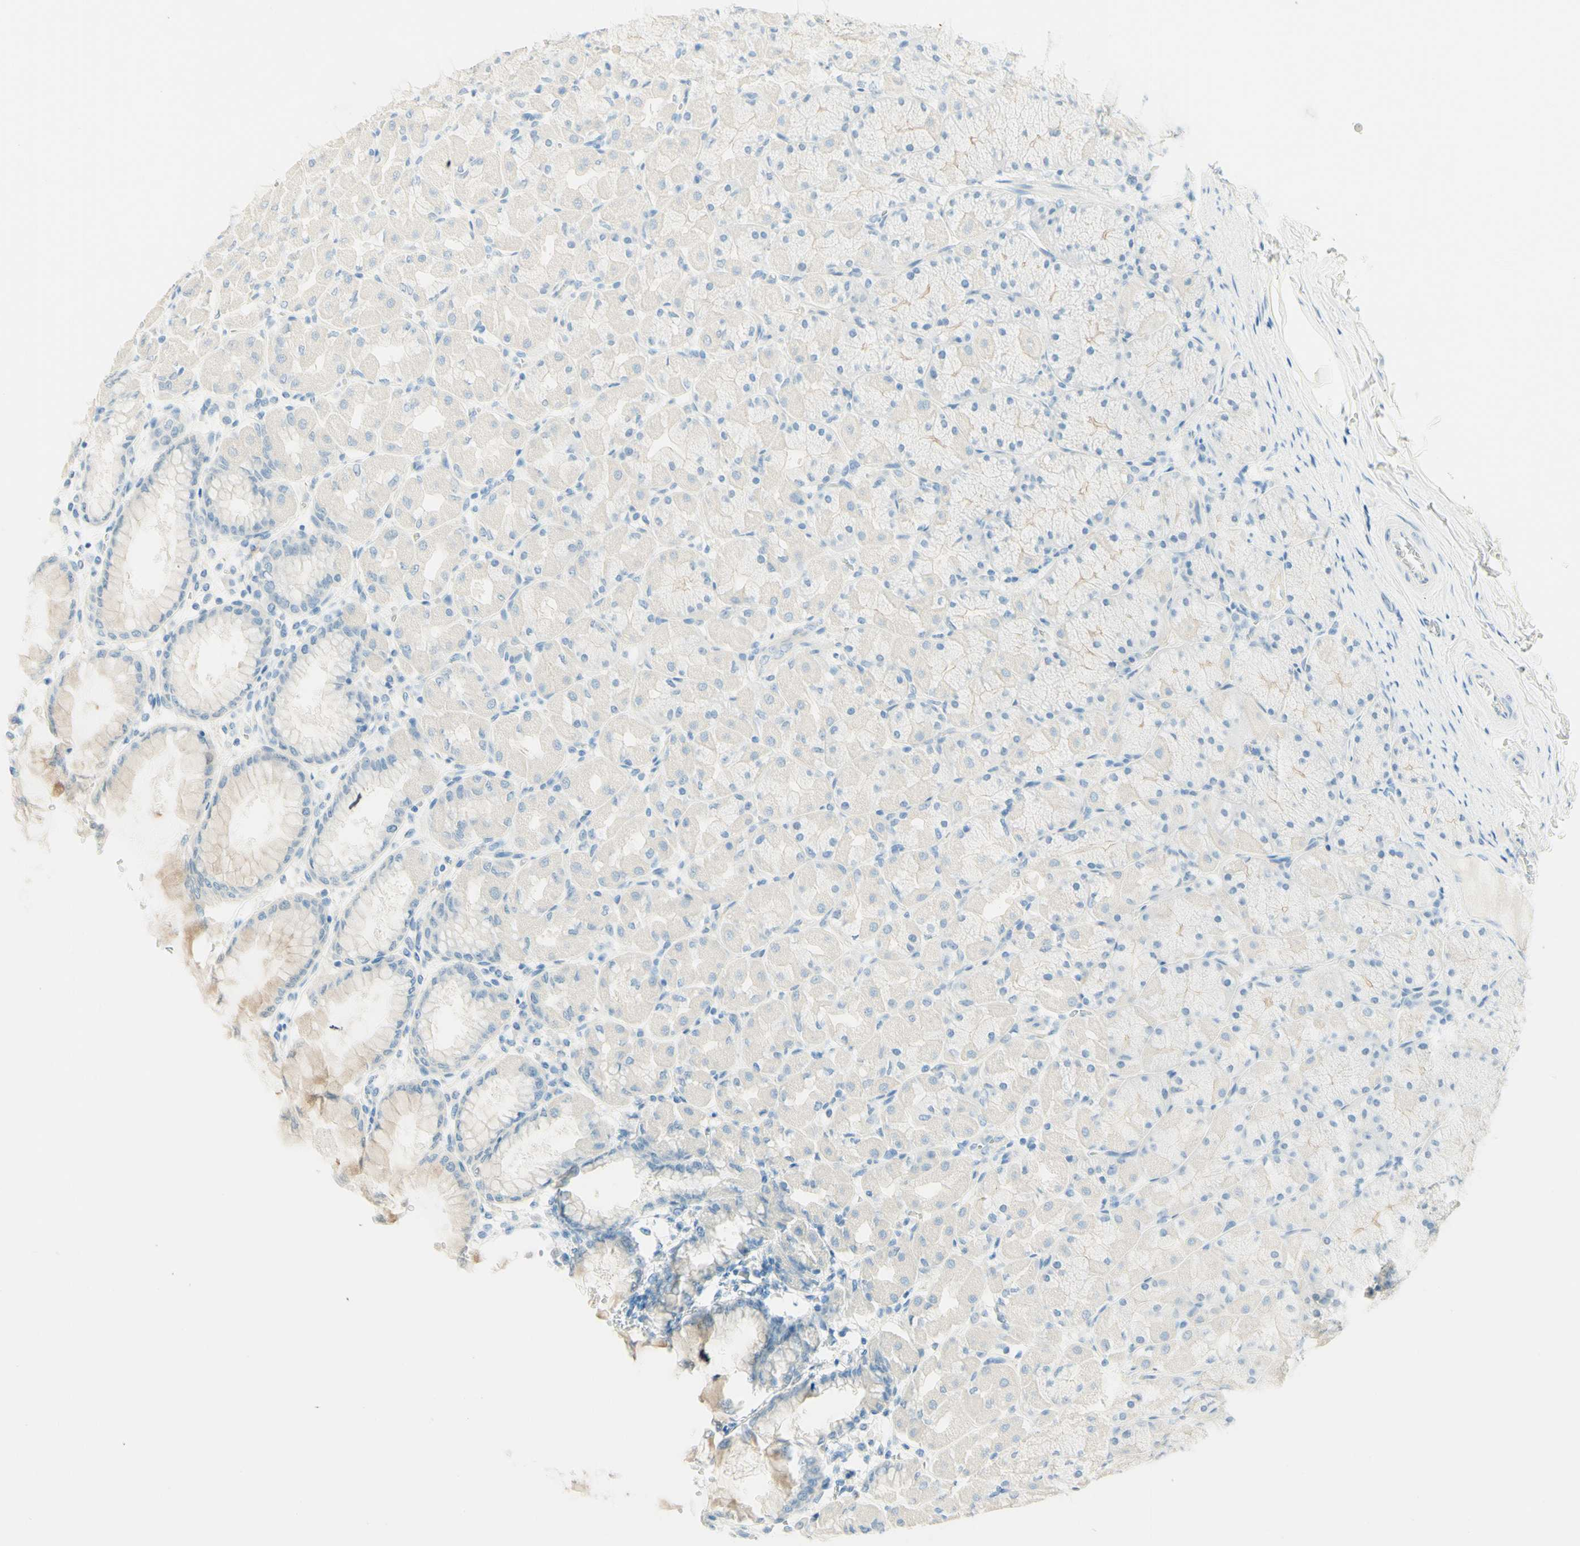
{"staining": {"intensity": "weak", "quantity": "25%-75%", "location": "cytoplasmic/membranous"}, "tissue": "stomach", "cell_type": "Glandular cells", "image_type": "normal", "snomed": [{"axis": "morphology", "description": "Normal tissue, NOS"}, {"axis": "topography", "description": "Stomach, upper"}], "caption": "A histopathology image of human stomach stained for a protein reveals weak cytoplasmic/membranous brown staining in glandular cells.", "gene": "TMEM132D", "patient": {"sex": "female", "age": 56}}